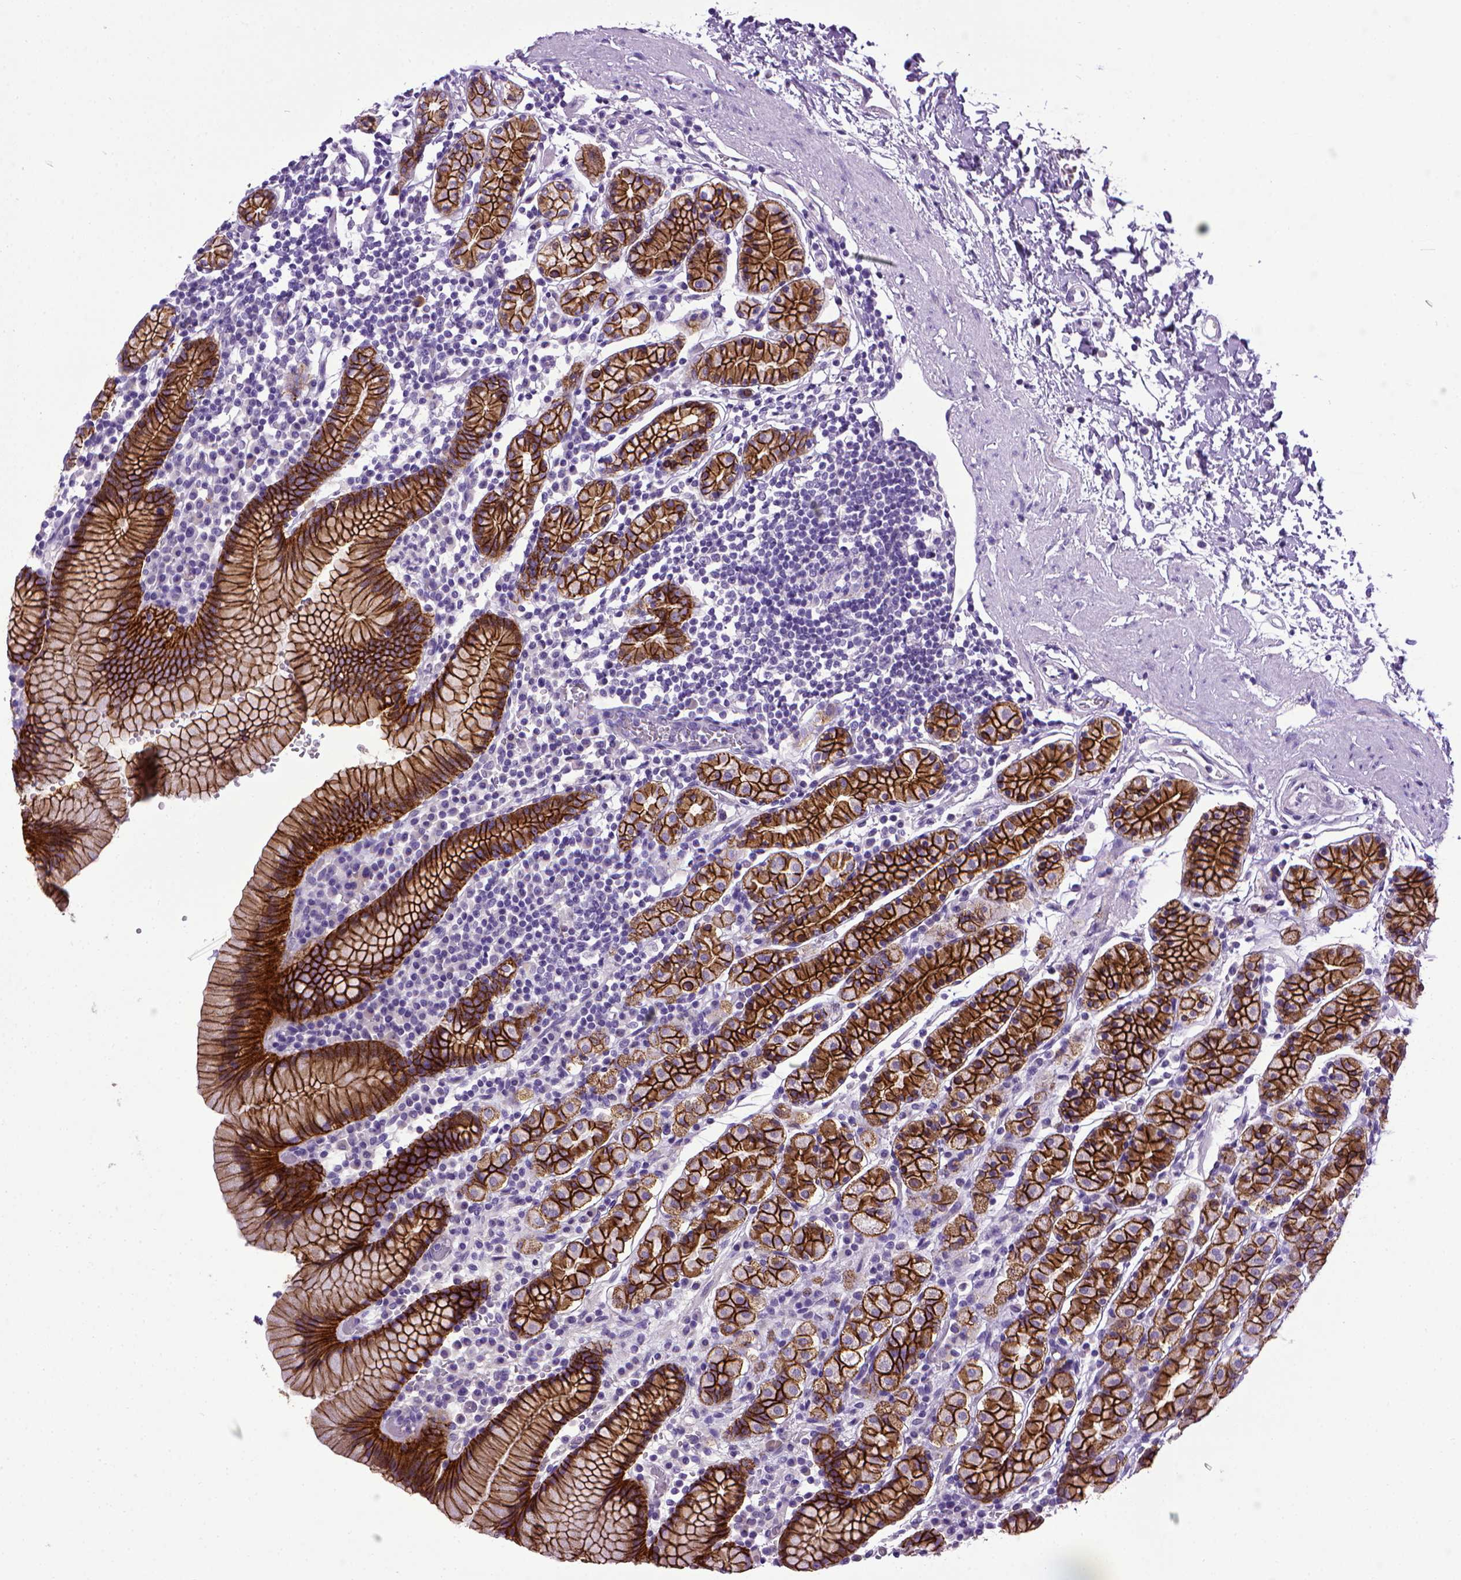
{"staining": {"intensity": "strong", "quantity": ">75%", "location": "cytoplasmic/membranous"}, "tissue": "stomach", "cell_type": "Glandular cells", "image_type": "normal", "snomed": [{"axis": "morphology", "description": "Normal tissue, NOS"}, {"axis": "topography", "description": "Stomach, upper"}, {"axis": "topography", "description": "Stomach"}], "caption": "A high amount of strong cytoplasmic/membranous positivity is identified in approximately >75% of glandular cells in benign stomach.", "gene": "CDH1", "patient": {"sex": "male", "age": 62}}